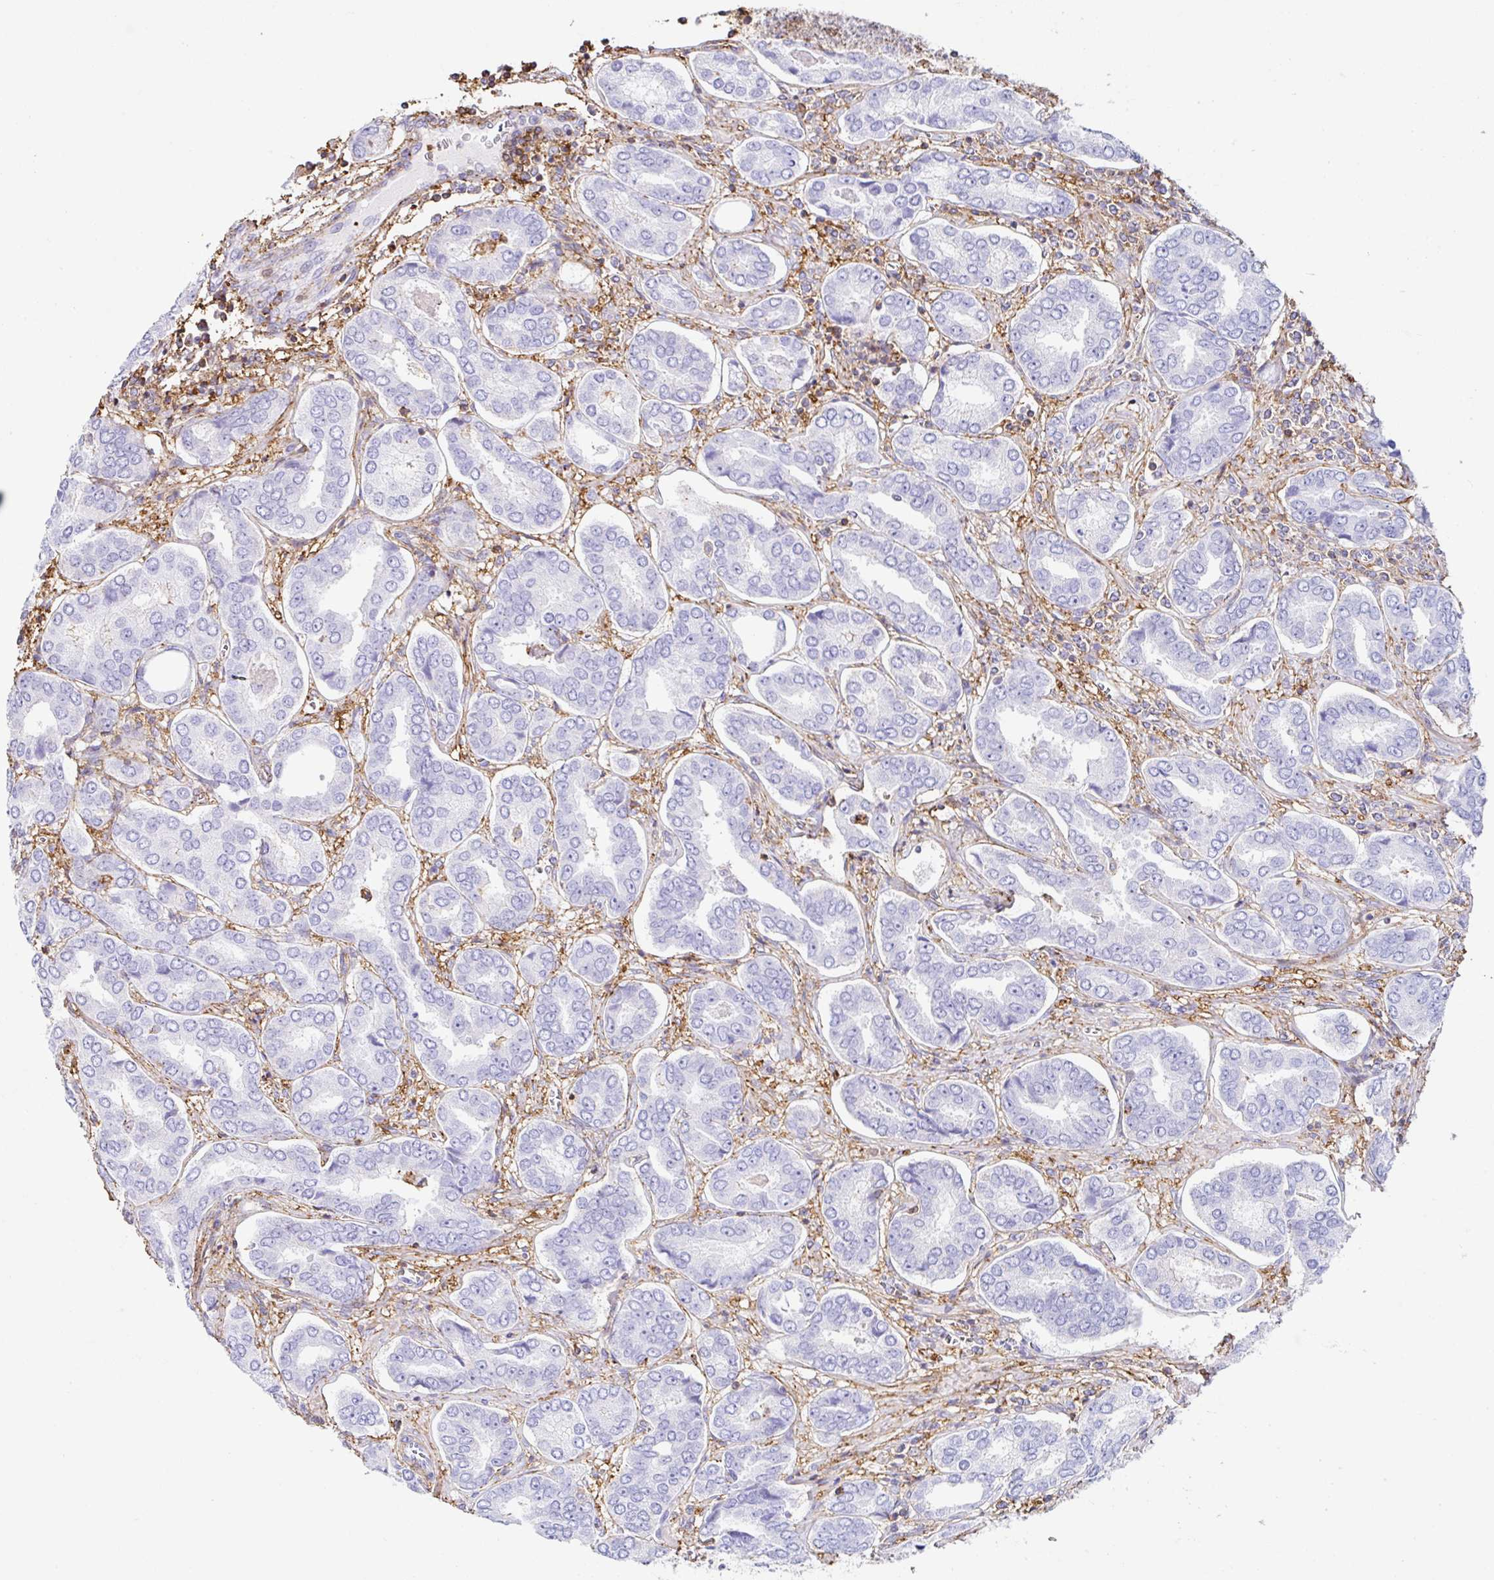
{"staining": {"intensity": "negative", "quantity": "none", "location": "none"}, "tissue": "prostate cancer", "cell_type": "Tumor cells", "image_type": "cancer", "snomed": [{"axis": "morphology", "description": "Adenocarcinoma, High grade"}, {"axis": "topography", "description": "Prostate"}], "caption": "Tumor cells show no significant positivity in prostate cancer (adenocarcinoma (high-grade)). (Immunohistochemistry (ihc), brightfield microscopy, high magnification).", "gene": "MTTP", "patient": {"sex": "male", "age": 72}}